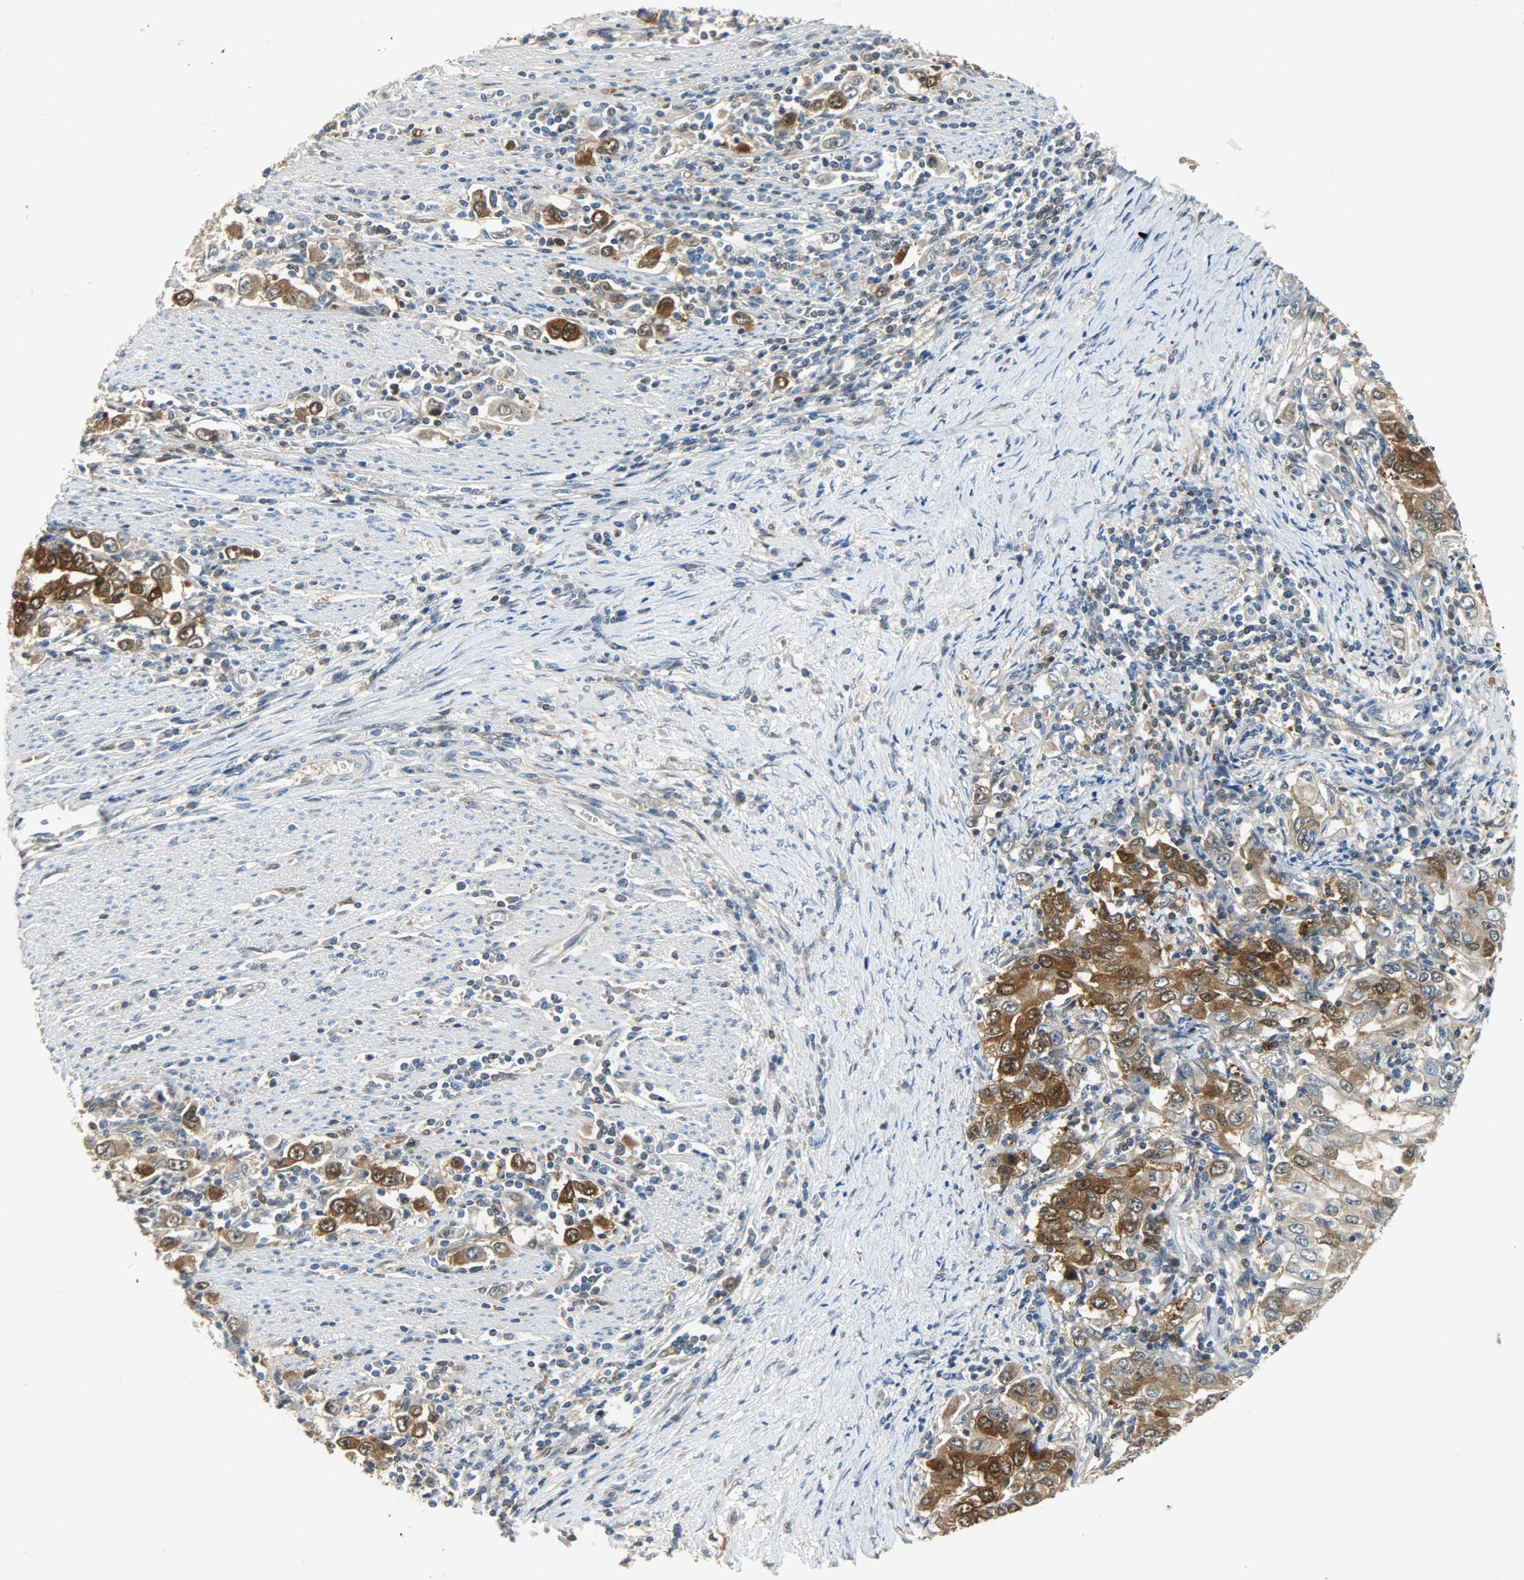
{"staining": {"intensity": "strong", "quantity": ">75%", "location": "cytoplasmic/membranous,nuclear"}, "tissue": "stomach cancer", "cell_type": "Tumor cells", "image_type": "cancer", "snomed": [{"axis": "morphology", "description": "Adenocarcinoma, NOS"}, {"axis": "topography", "description": "Stomach, lower"}], "caption": "Human stomach cancer (adenocarcinoma) stained for a protein (brown) displays strong cytoplasmic/membranous and nuclear positive expression in about >75% of tumor cells.", "gene": "EIF4EBP1", "patient": {"sex": "female", "age": 72}}